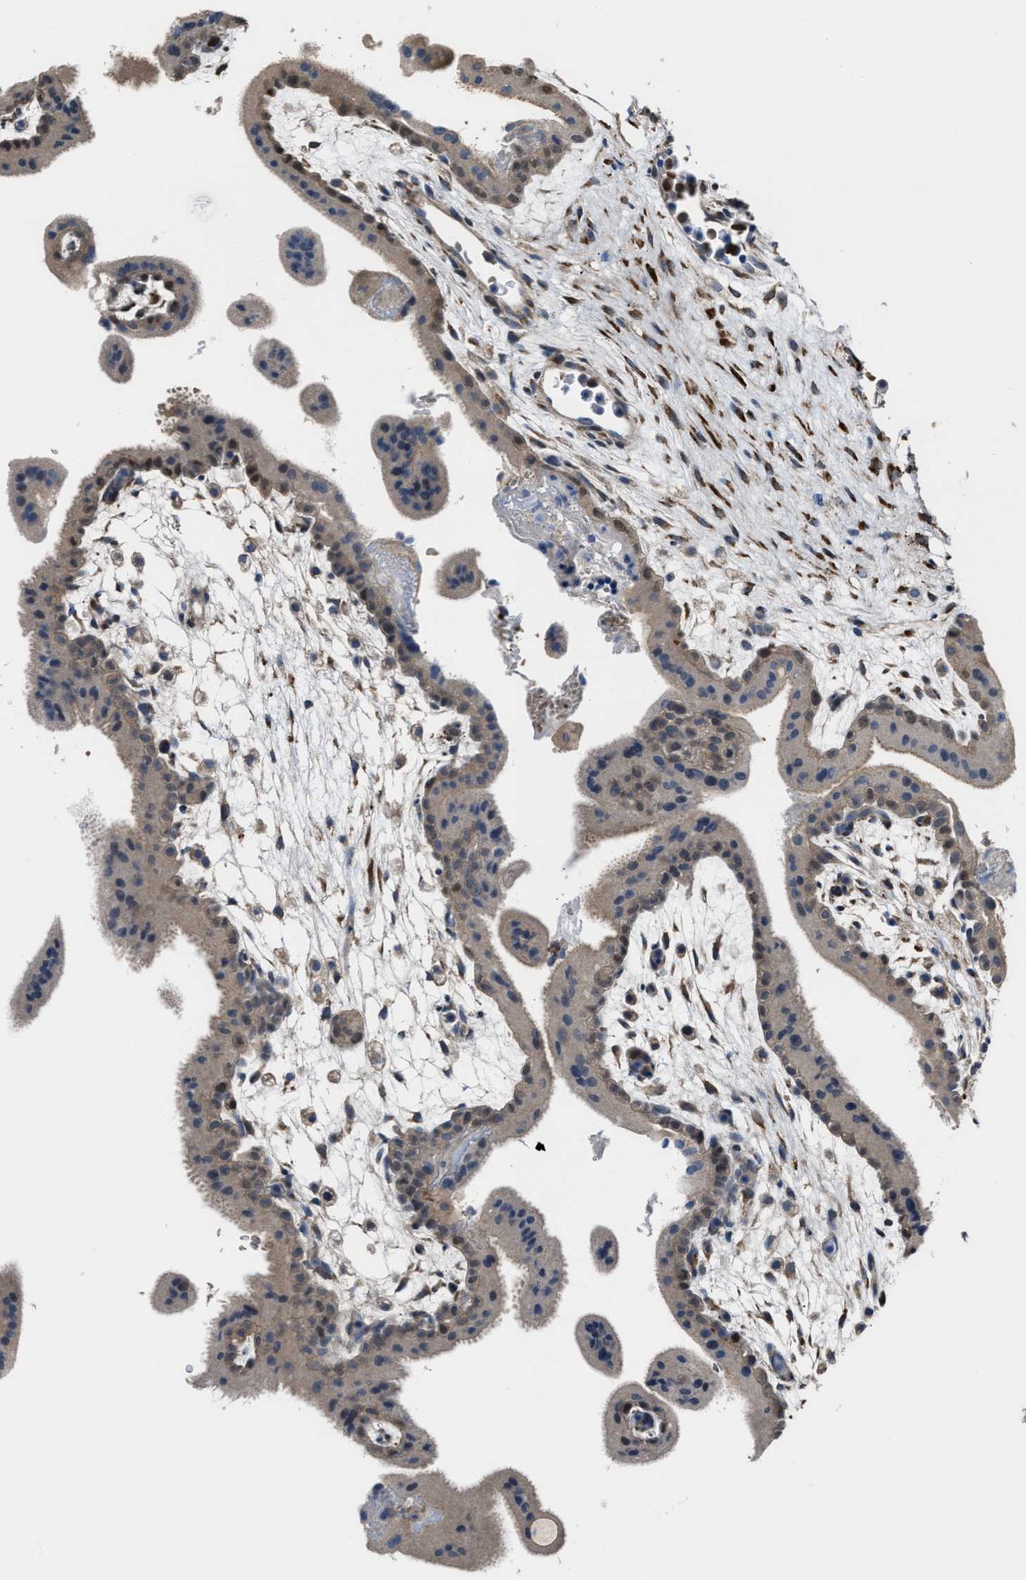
{"staining": {"intensity": "strong", "quantity": ">75%", "location": "cytoplasmic/membranous"}, "tissue": "placenta", "cell_type": "Decidual cells", "image_type": "normal", "snomed": [{"axis": "morphology", "description": "Normal tissue, NOS"}, {"axis": "topography", "description": "Placenta"}], "caption": "Placenta stained for a protein exhibits strong cytoplasmic/membranous positivity in decidual cells.", "gene": "SELENOM", "patient": {"sex": "female", "age": 35}}